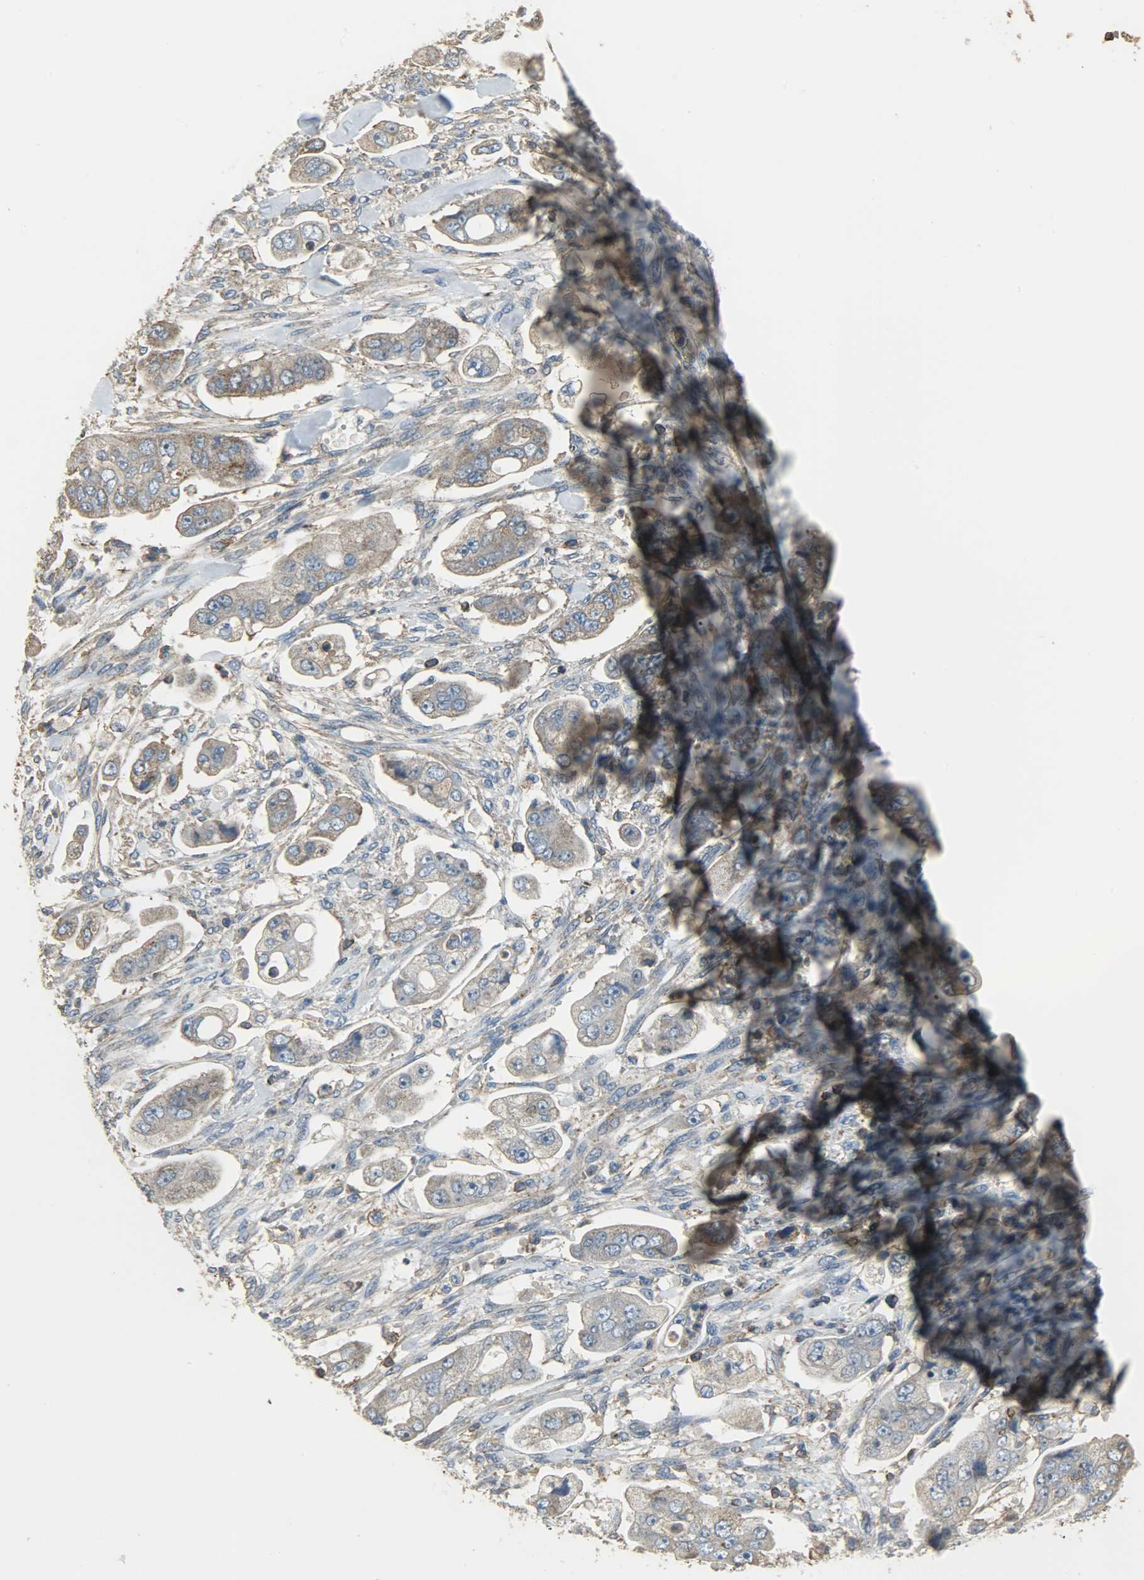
{"staining": {"intensity": "moderate", "quantity": ">75%", "location": "cytoplasmic/membranous"}, "tissue": "stomach cancer", "cell_type": "Tumor cells", "image_type": "cancer", "snomed": [{"axis": "morphology", "description": "Adenocarcinoma, NOS"}, {"axis": "topography", "description": "Stomach"}], "caption": "A high-resolution photomicrograph shows IHC staining of stomach cancer (adenocarcinoma), which shows moderate cytoplasmic/membranous positivity in approximately >75% of tumor cells.", "gene": "DNAJA4", "patient": {"sex": "male", "age": 62}}